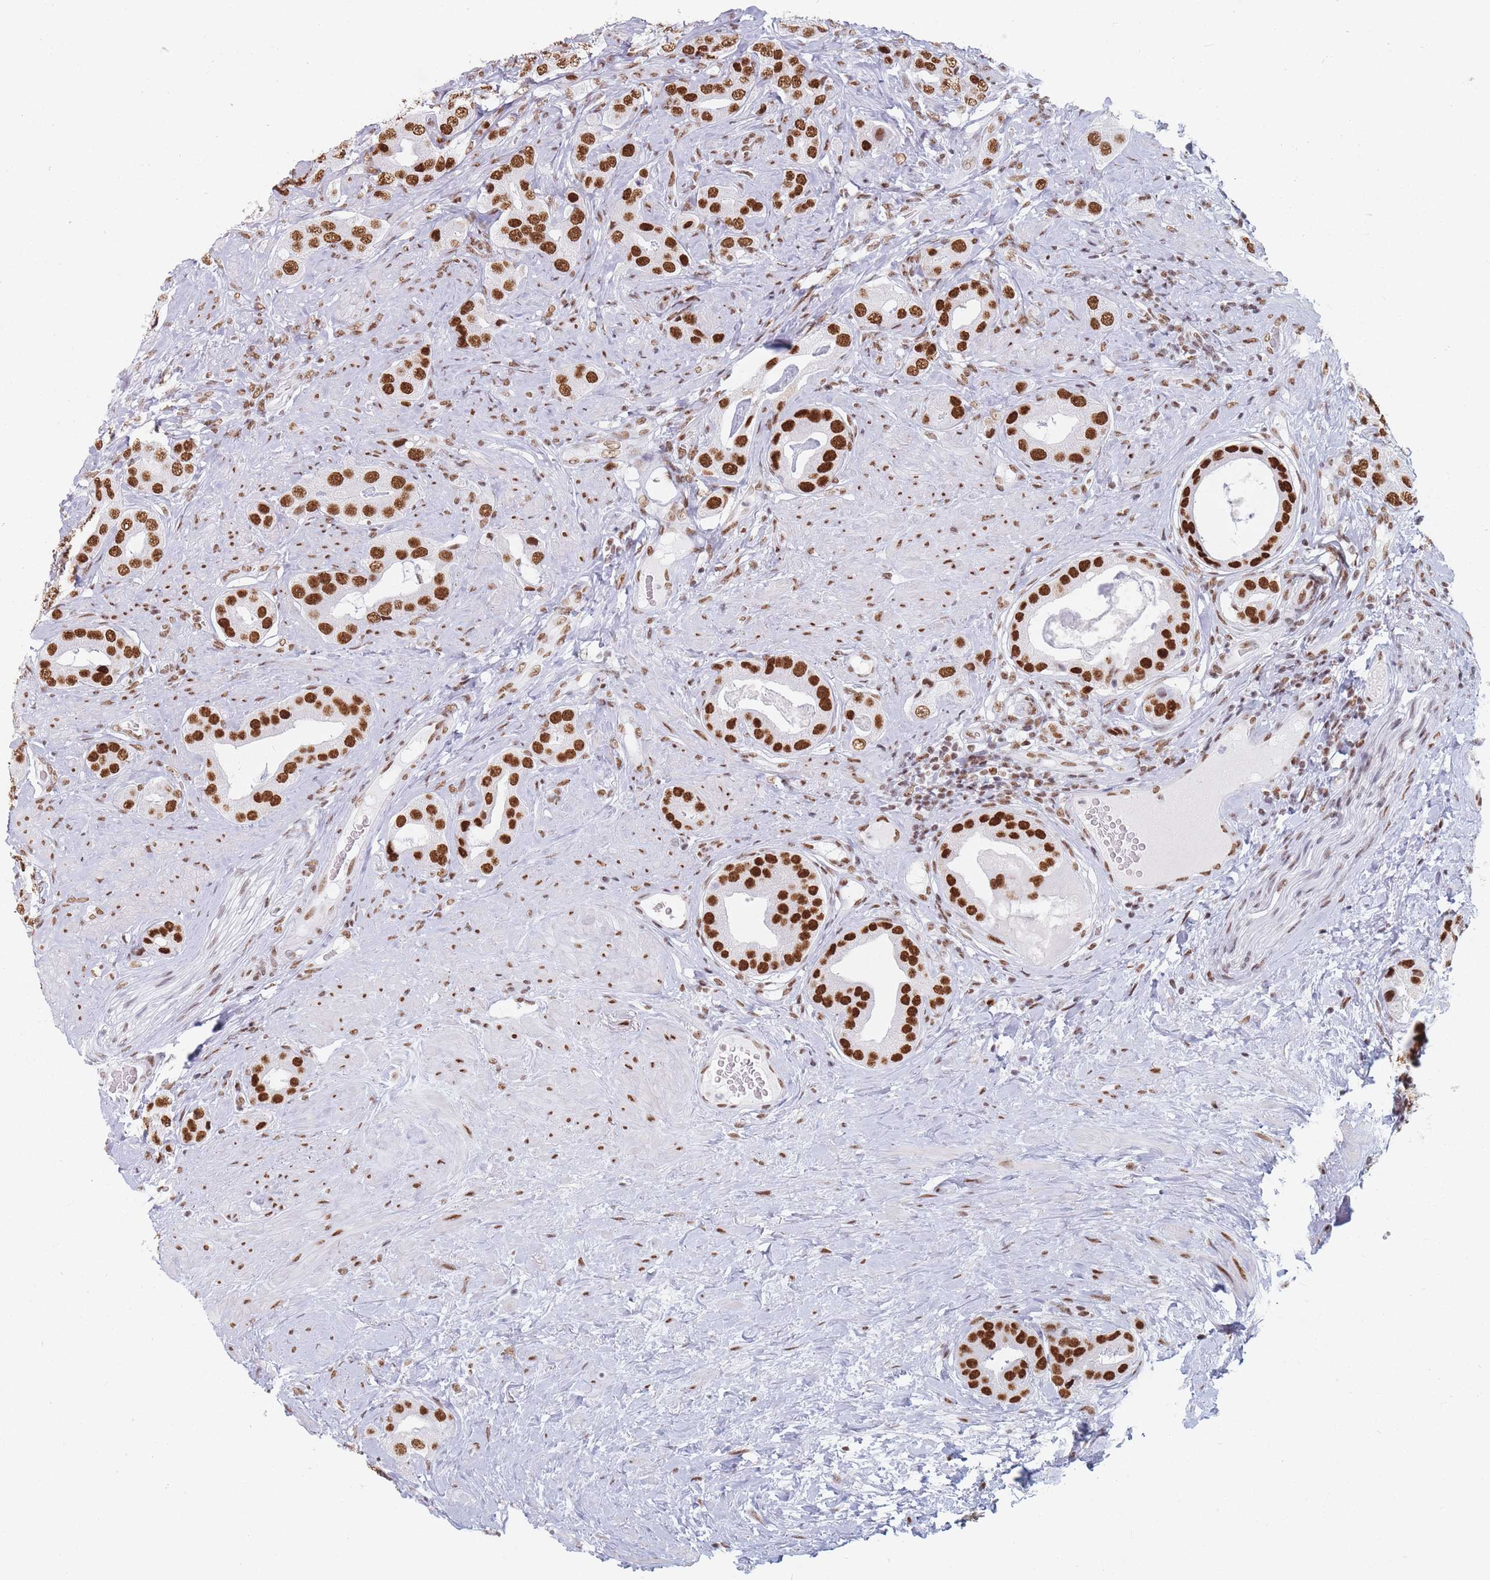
{"staining": {"intensity": "strong", "quantity": ">75%", "location": "nuclear"}, "tissue": "prostate cancer", "cell_type": "Tumor cells", "image_type": "cancer", "snomed": [{"axis": "morphology", "description": "Adenocarcinoma, High grade"}, {"axis": "topography", "description": "Prostate"}], "caption": "Immunohistochemical staining of prostate cancer (adenocarcinoma (high-grade)) shows high levels of strong nuclear protein positivity in about >75% of tumor cells.", "gene": "SAFB2", "patient": {"sex": "male", "age": 63}}